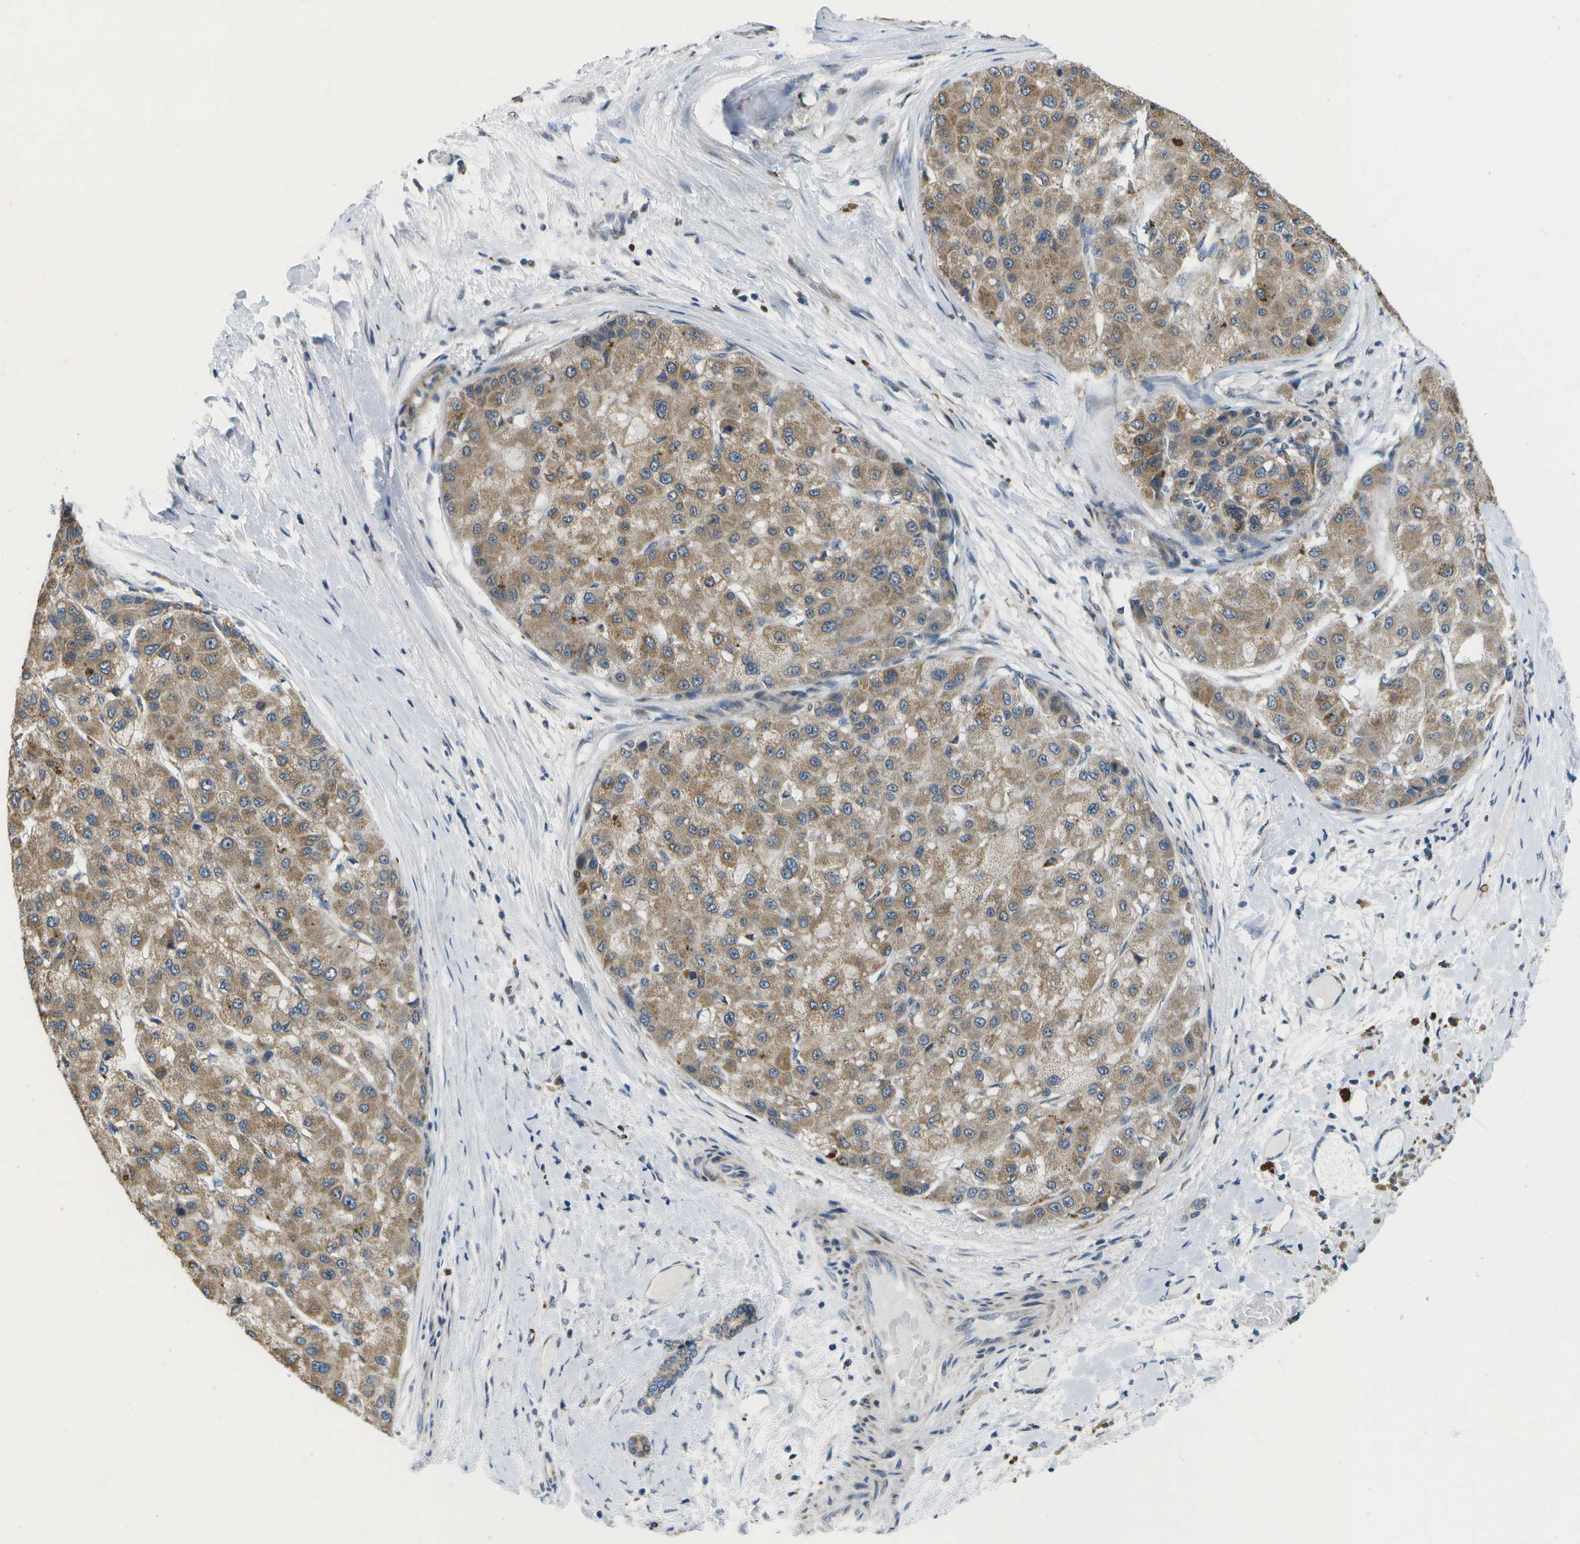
{"staining": {"intensity": "moderate", "quantity": ">75%", "location": "cytoplasmic/membranous"}, "tissue": "liver cancer", "cell_type": "Tumor cells", "image_type": "cancer", "snomed": [{"axis": "morphology", "description": "Carcinoma, Hepatocellular, NOS"}, {"axis": "topography", "description": "Liver"}], "caption": "A medium amount of moderate cytoplasmic/membranous expression is present in about >75% of tumor cells in liver cancer (hepatocellular carcinoma) tissue. The protein of interest is stained brown, and the nuclei are stained in blue (DAB IHC with brightfield microscopy, high magnification).", "gene": "GALNT15", "patient": {"sex": "male", "age": 80}}